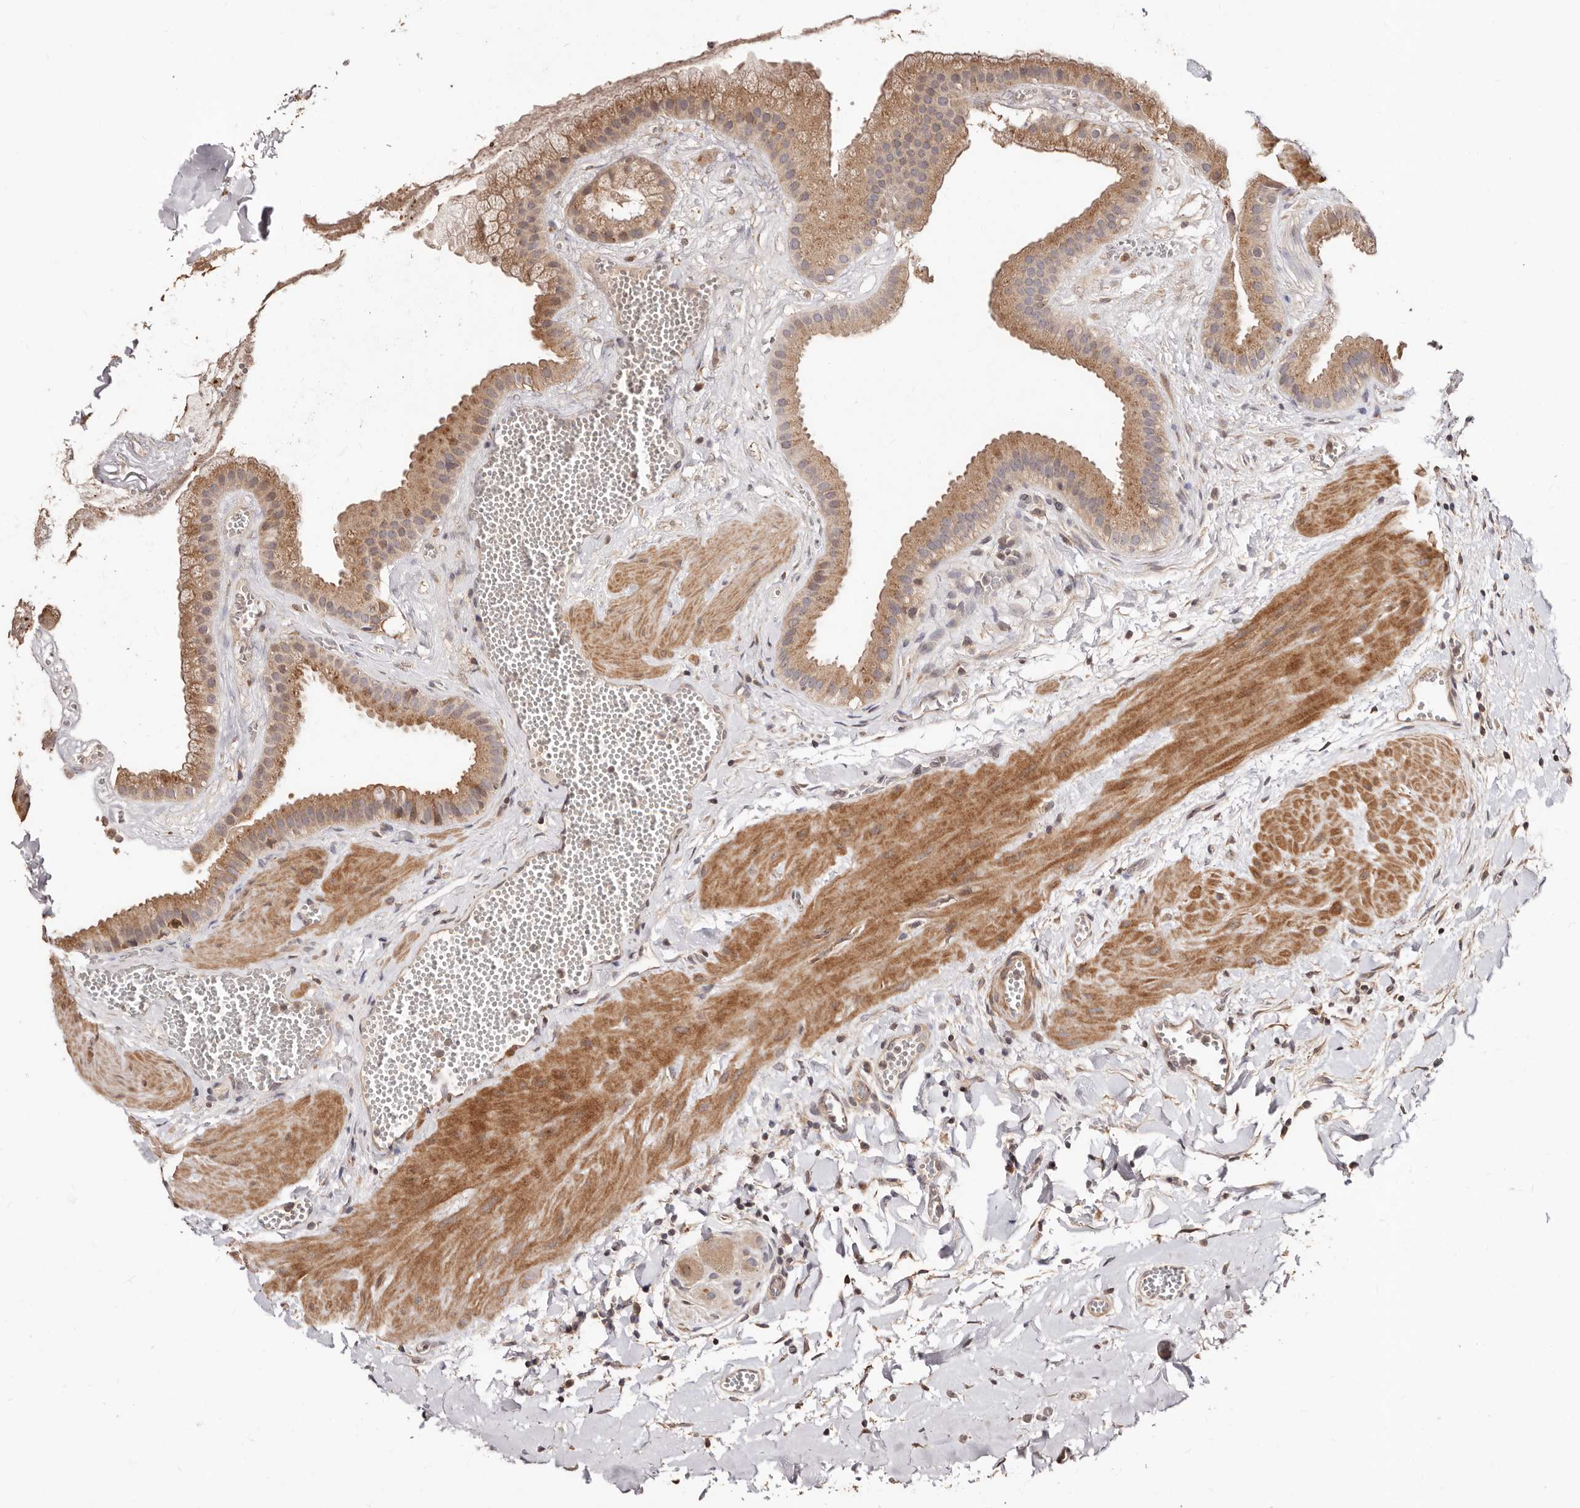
{"staining": {"intensity": "moderate", "quantity": ">75%", "location": "cytoplasmic/membranous"}, "tissue": "gallbladder", "cell_type": "Glandular cells", "image_type": "normal", "snomed": [{"axis": "morphology", "description": "Normal tissue, NOS"}, {"axis": "topography", "description": "Gallbladder"}], "caption": "Glandular cells show medium levels of moderate cytoplasmic/membranous positivity in about >75% of cells in benign gallbladder. (DAB (3,3'-diaminobenzidine) = brown stain, brightfield microscopy at high magnification).", "gene": "APOL6", "patient": {"sex": "male", "age": 55}}